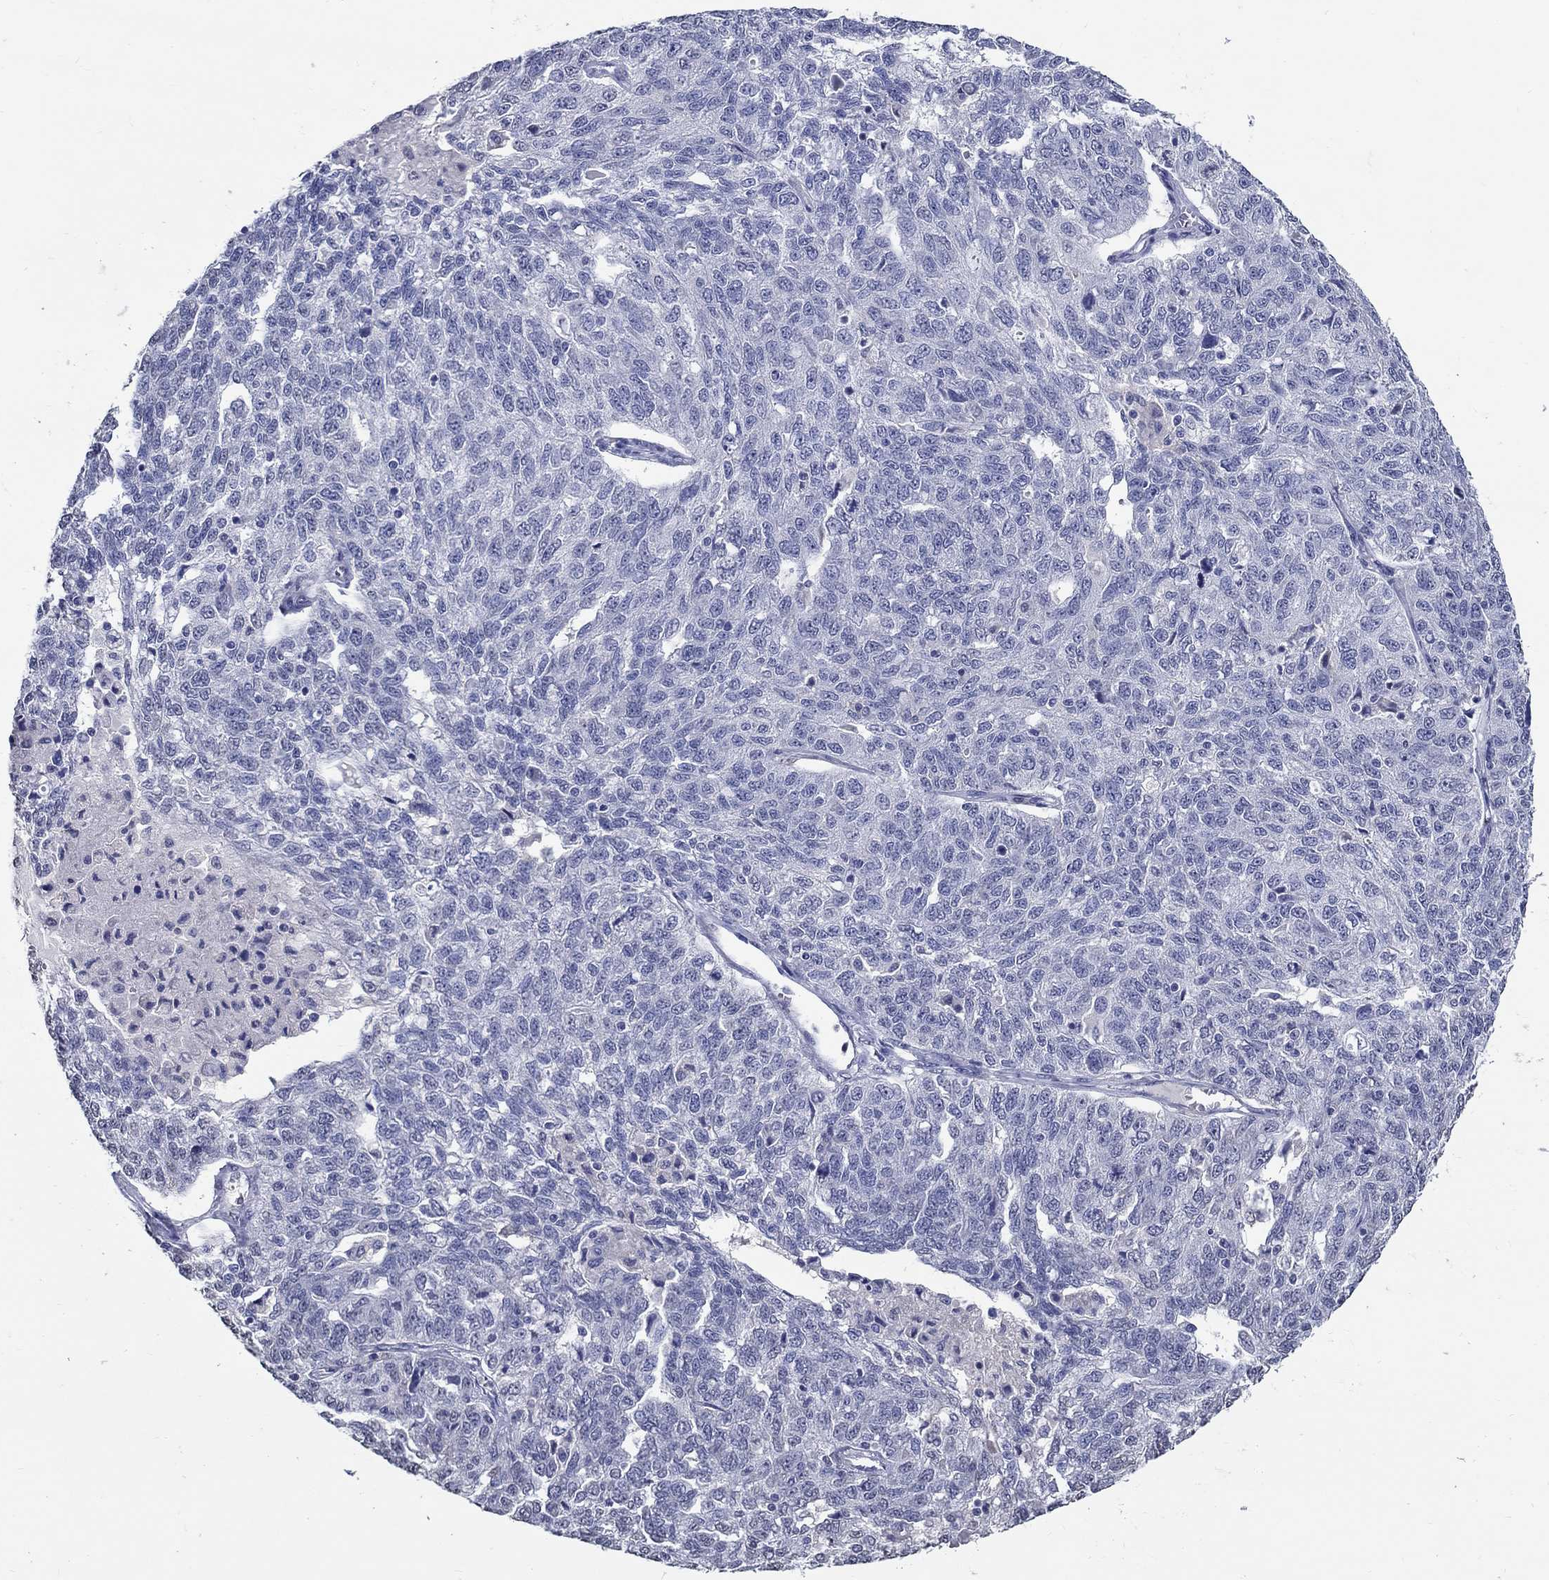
{"staining": {"intensity": "negative", "quantity": "none", "location": "none"}, "tissue": "ovarian cancer", "cell_type": "Tumor cells", "image_type": "cancer", "snomed": [{"axis": "morphology", "description": "Cystadenocarcinoma, serous, NOS"}, {"axis": "topography", "description": "Ovary"}], "caption": "High magnification brightfield microscopy of ovarian cancer stained with DAB (3,3'-diaminobenzidine) (brown) and counterstained with hematoxylin (blue): tumor cells show no significant expression.", "gene": "PDE1B", "patient": {"sex": "female", "age": 71}}